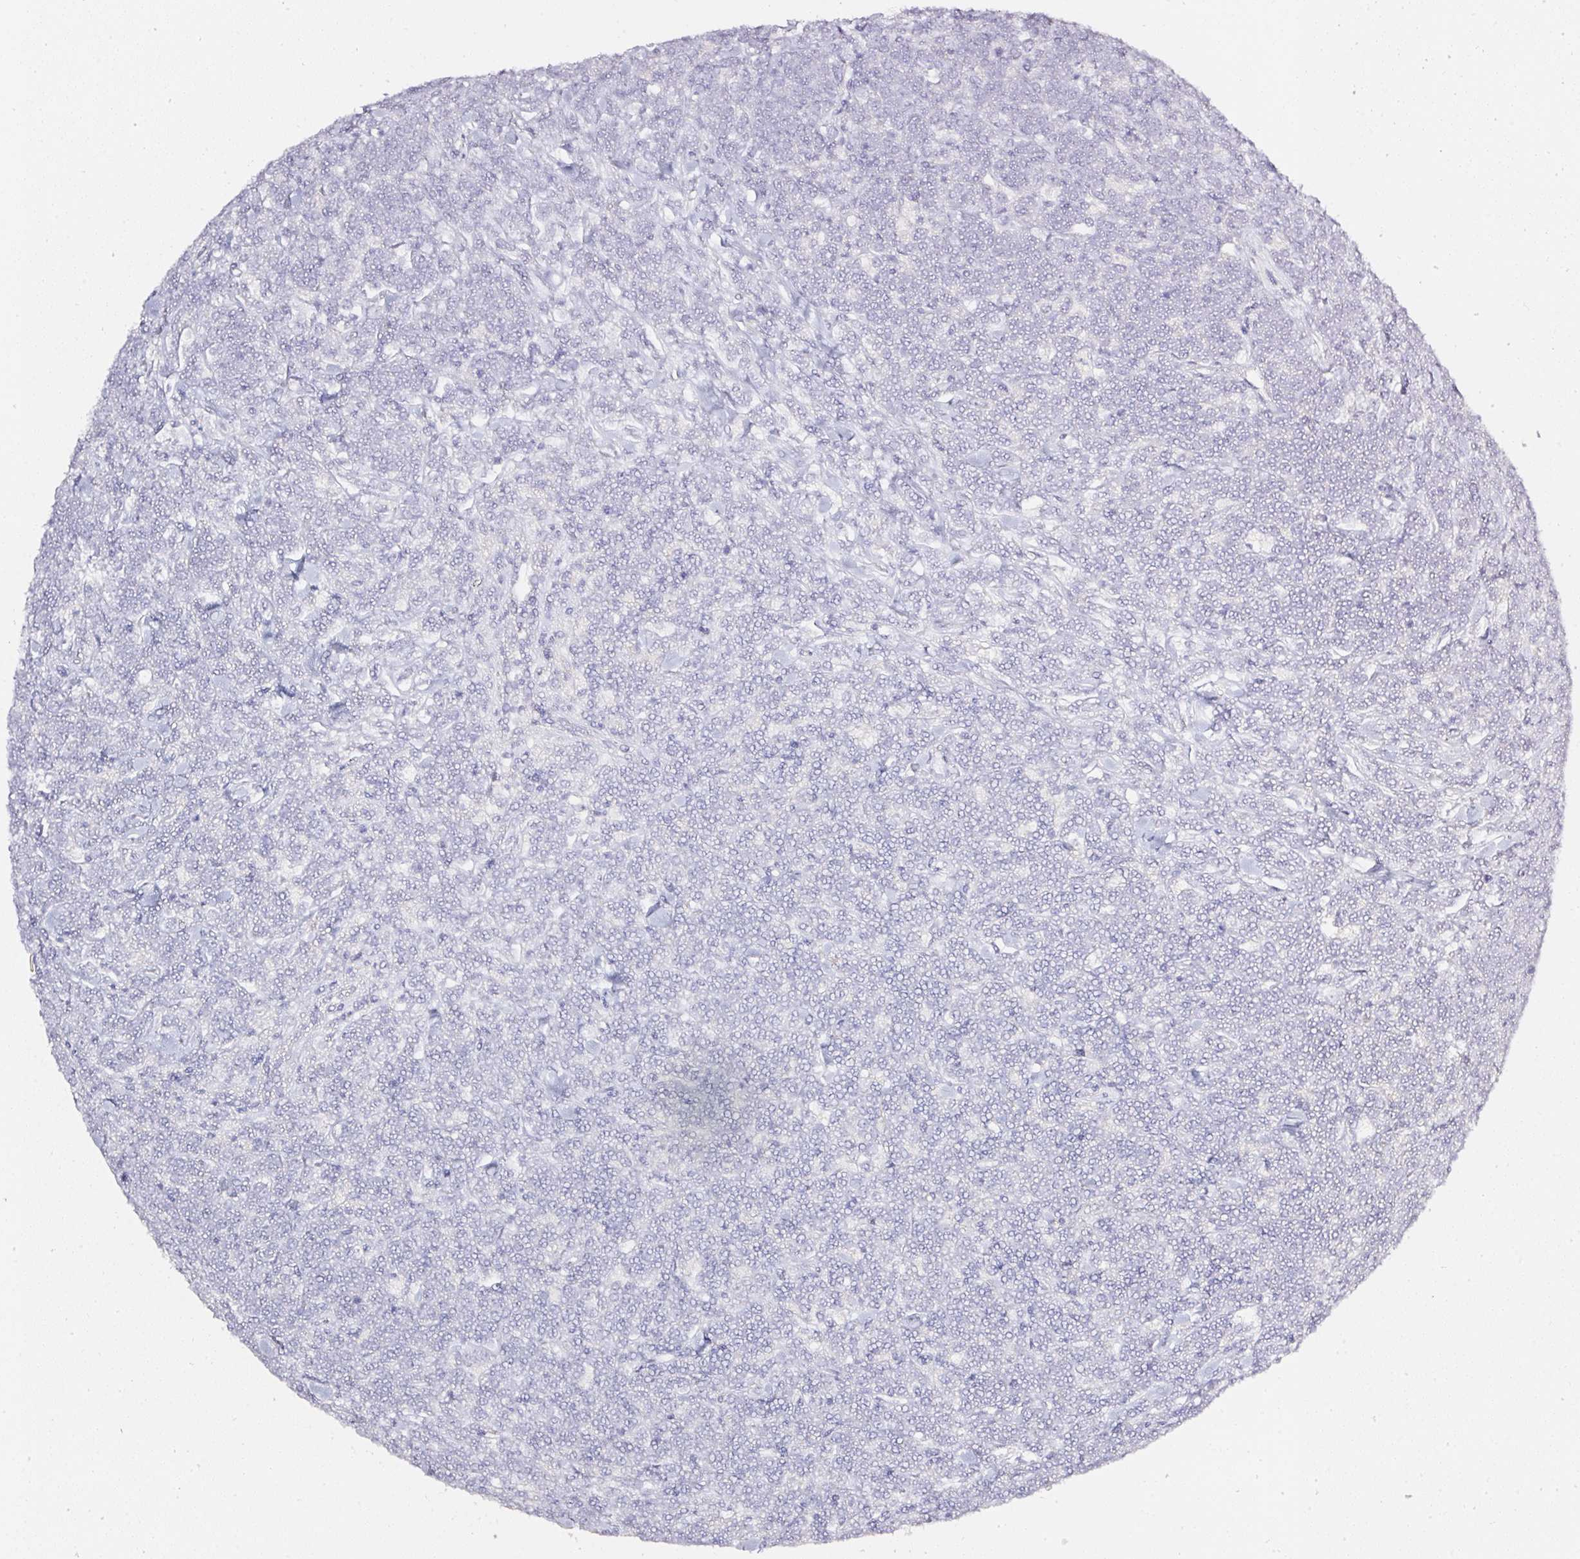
{"staining": {"intensity": "negative", "quantity": "none", "location": "none"}, "tissue": "lymphoma", "cell_type": "Tumor cells", "image_type": "cancer", "snomed": [{"axis": "morphology", "description": "Malignant lymphoma, non-Hodgkin's type, High grade"}, {"axis": "topography", "description": "Small intestine"}], "caption": "Immunohistochemical staining of human lymphoma shows no significant positivity in tumor cells. (Stains: DAB IHC with hematoxylin counter stain, Microscopy: brightfield microscopy at high magnification).", "gene": "PDXDC1", "patient": {"sex": "male", "age": 8}}